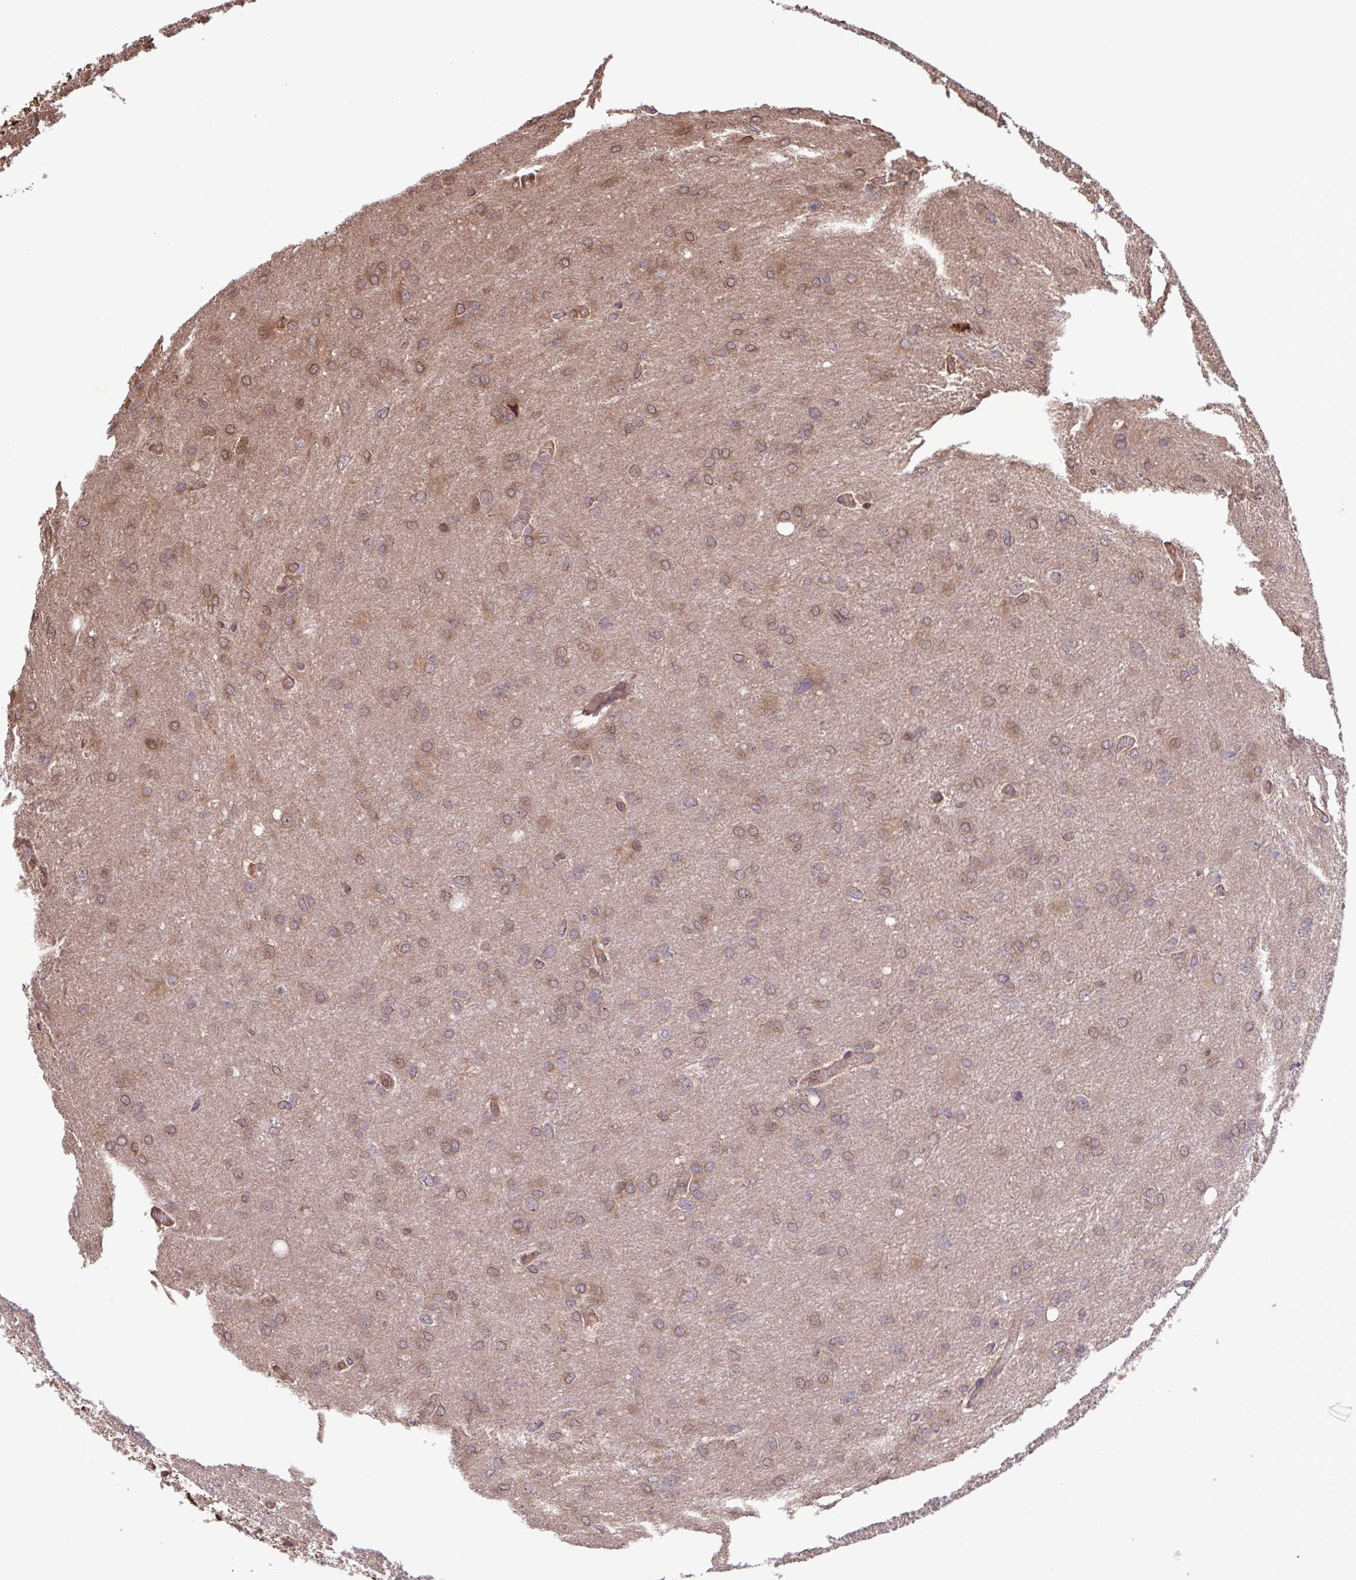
{"staining": {"intensity": "weak", "quantity": ">75%", "location": "cytoplasmic/membranous,nuclear"}, "tissue": "glioma", "cell_type": "Tumor cells", "image_type": "cancer", "snomed": [{"axis": "morphology", "description": "Glioma, malignant, High grade"}, {"axis": "topography", "description": "Brain"}], "caption": "Immunohistochemical staining of human glioma reveals weak cytoplasmic/membranous and nuclear protein positivity in about >75% of tumor cells.", "gene": "SEC63", "patient": {"sex": "male", "age": 53}}